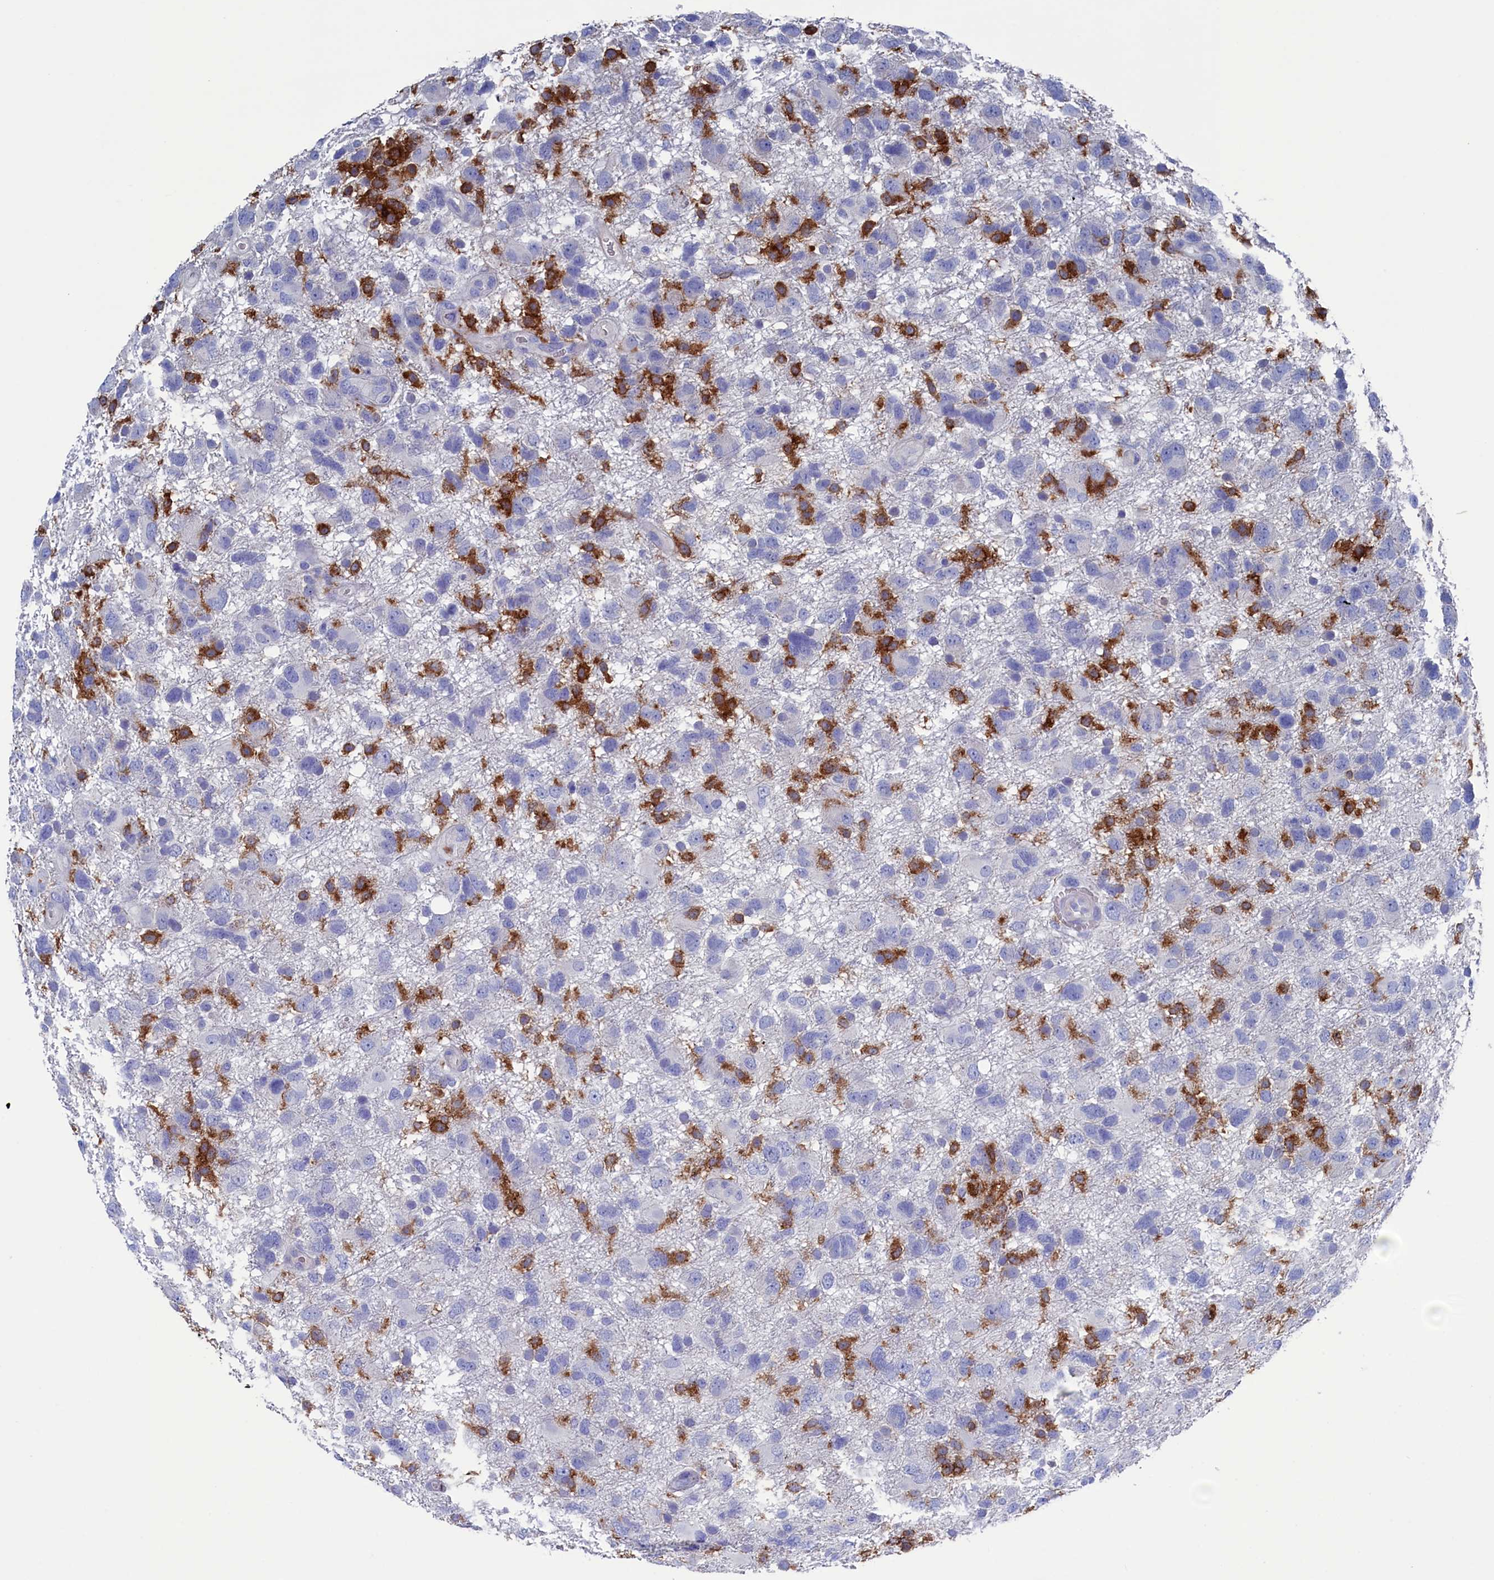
{"staining": {"intensity": "negative", "quantity": "none", "location": "none"}, "tissue": "glioma", "cell_type": "Tumor cells", "image_type": "cancer", "snomed": [{"axis": "morphology", "description": "Glioma, malignant, High grade"}, {"axis": "topography", "description": "Brain"}], "caption": "A micrograph of human high-grade glioma (malignant) is negative for staining in tumor cells.", "gene": "TYROBP", "patient": {"sex": "male", "age": 61}}